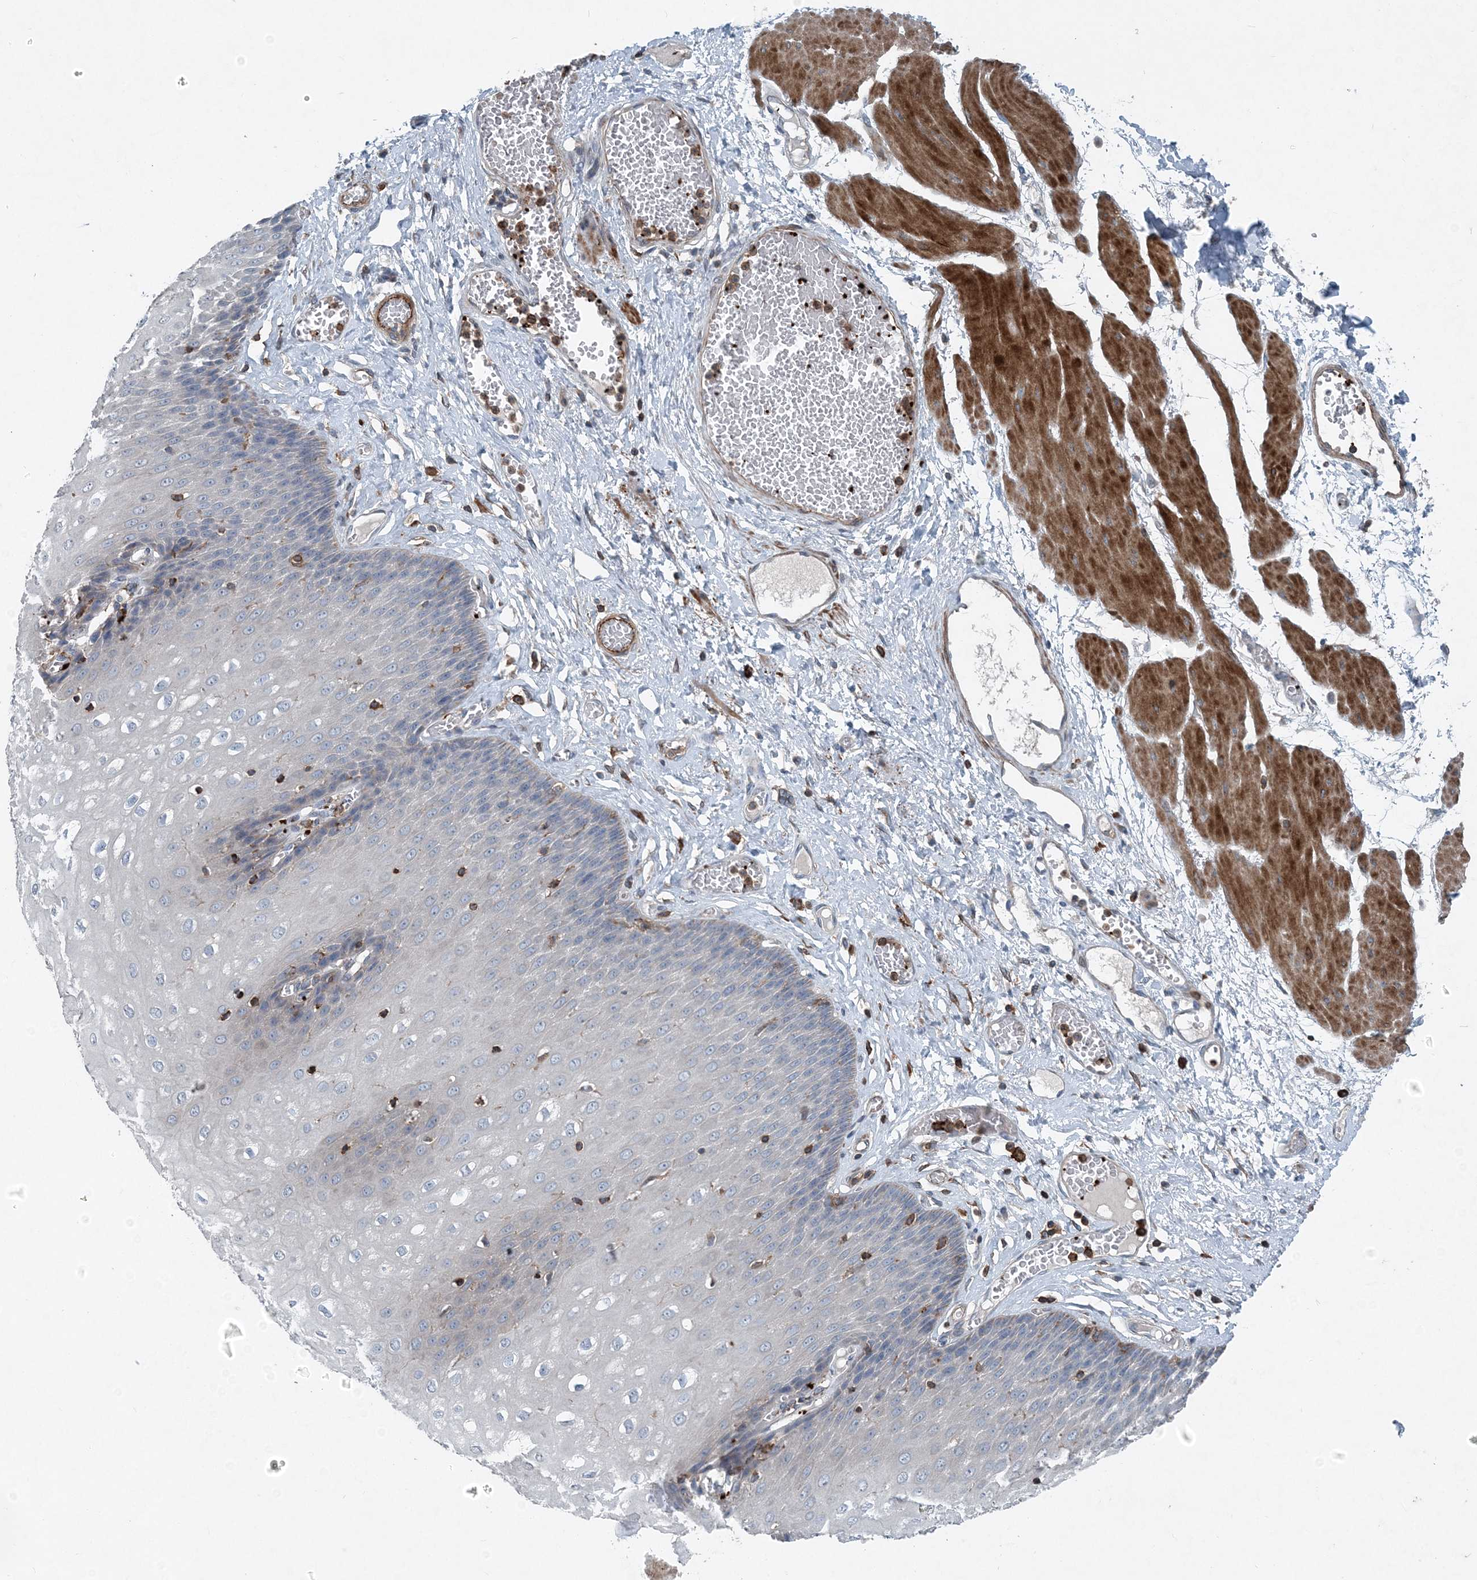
{"staining": {"intensity": "negative", "quantity": "none", "location": "none"}, "tissue": "esophagus", "cell_type": "Squamous epithelial cells", "image_type": "normal", "snomed": [{"axis": "morphology", "description": "Normal tissue, NOS"}, {"axis": "topography", "description": "Esophagus"}], "caption": "DAB immunohistochemical staining of unremarkable human esophagus exhibits no significant positivity in squamous epithelial cells.", "gene": "DGUOK", "patient": {"sex": "male", "age": 60}}